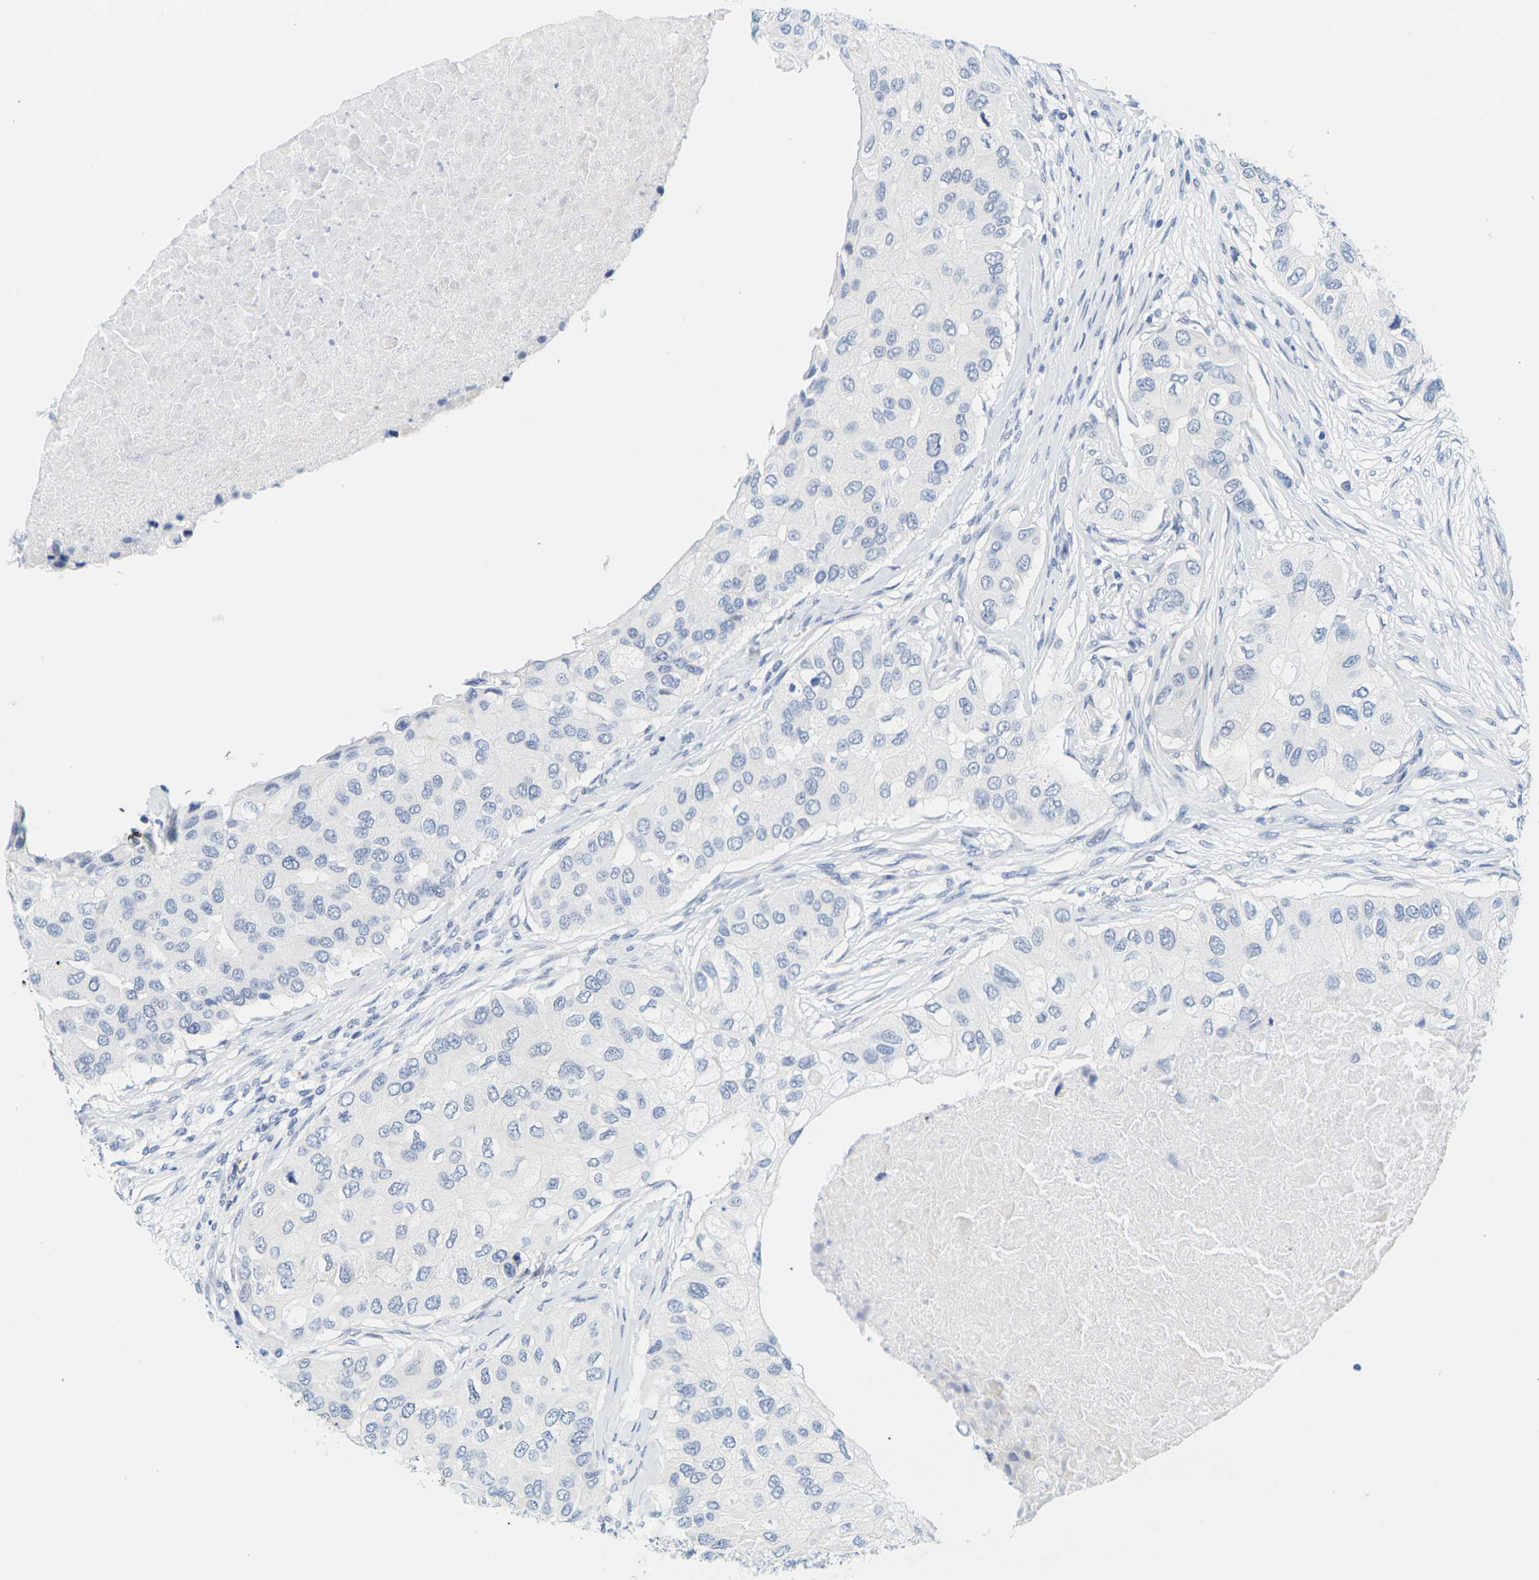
{"staining": {"intensity": "negative", "quantity": "none", "location": "none"}, "tissue": "breast cancer", "cell_type": "Tumor cells", "image_type": "cancer", "snomed": [{"axis": "morphology", "description": "Normal tissue, NOS"}, {"axis": "morphology", "description": "Duct carcinoma"}, {"axis": "topography", "description": "Breast"}], "caption": "There is no significant positivity in tumor cells of breast cancer (intraductal carcinoma).", "gene": "HLA-DOB", "patient": {"sex": "female", "age": 49}}